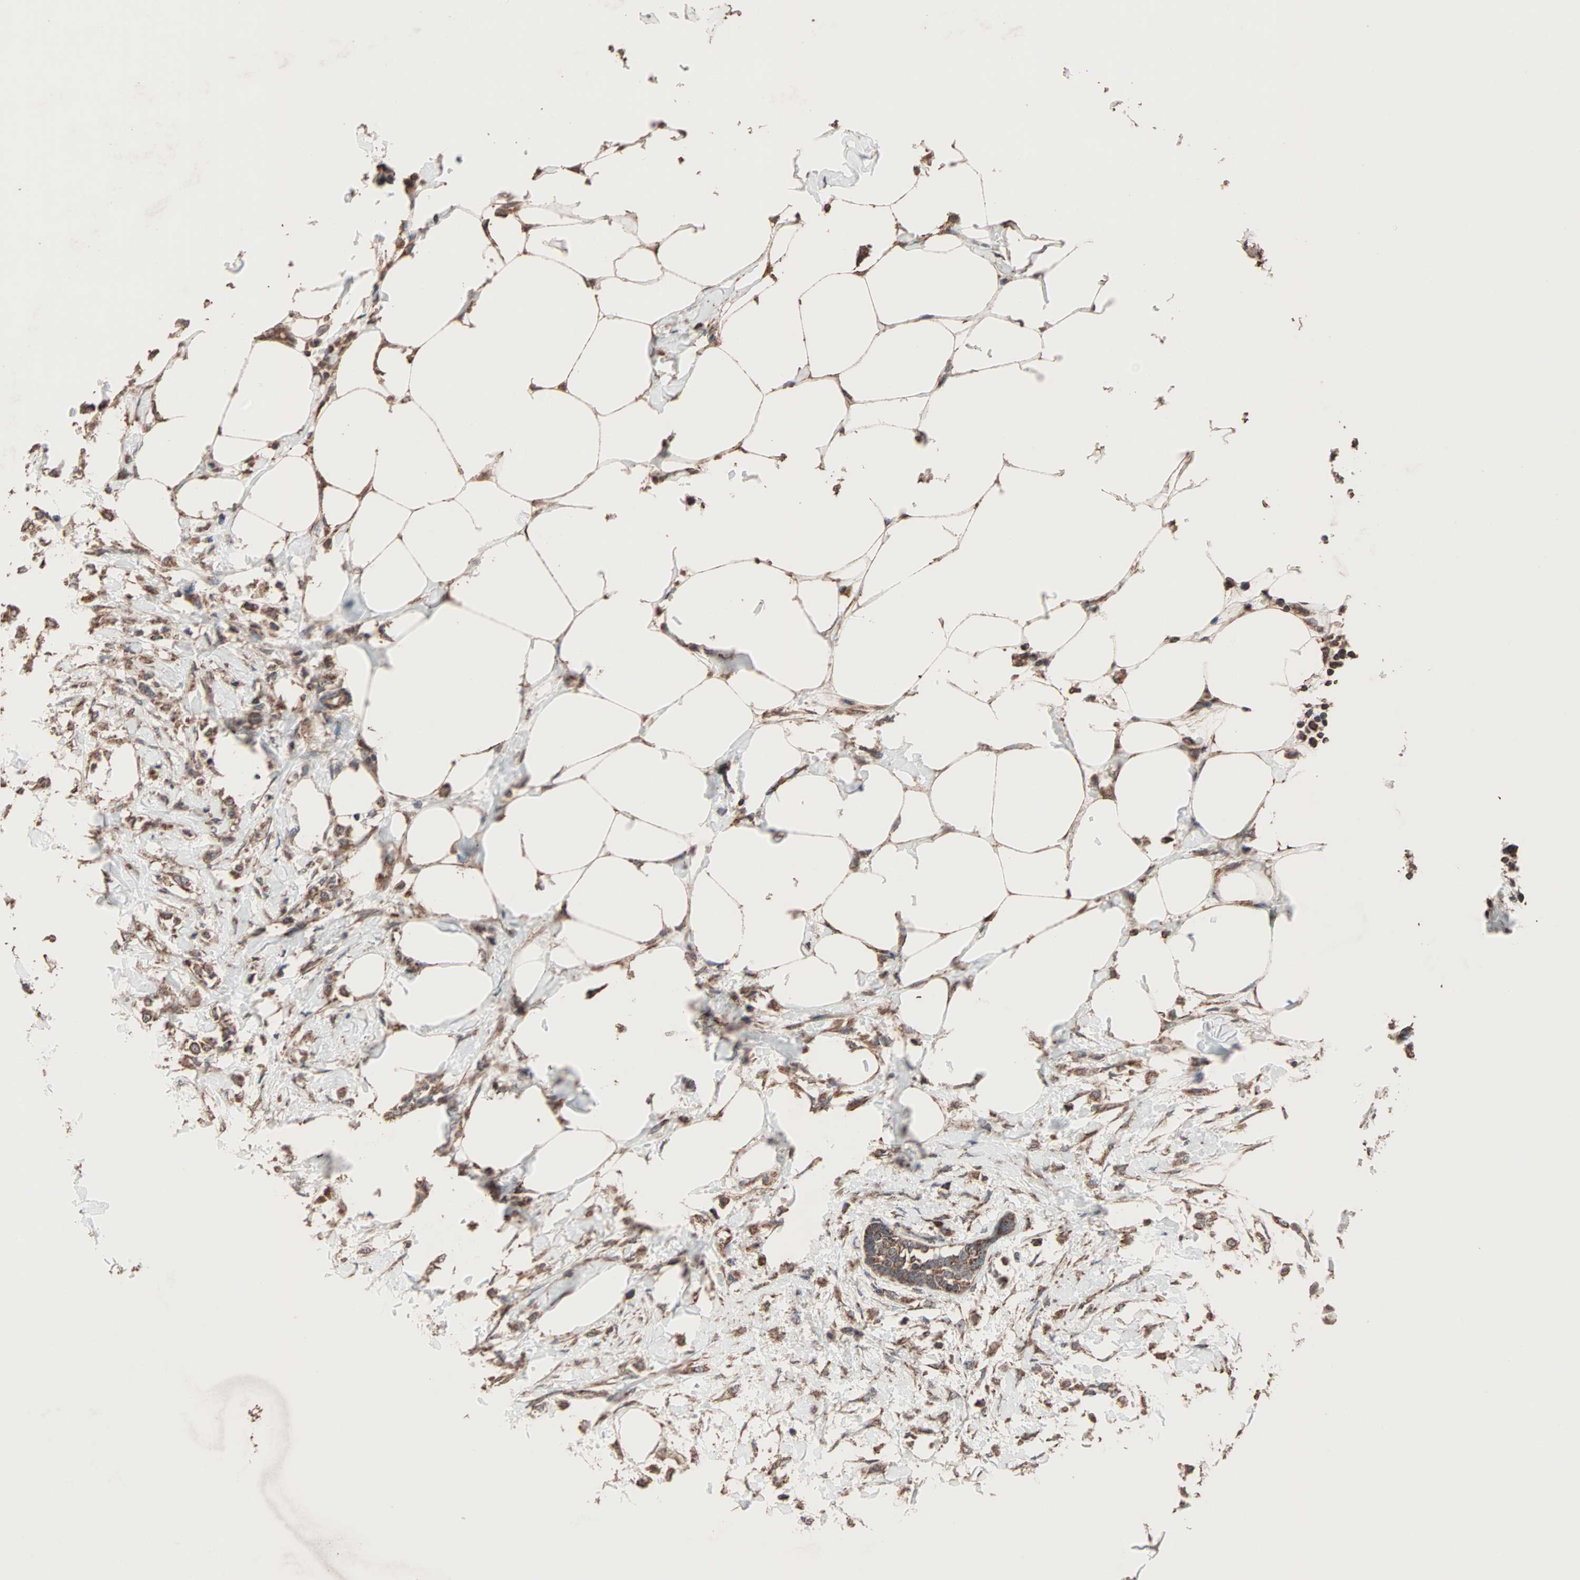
{"staining": {"intensity": "moderate", "quantity": ">75%", "location": "cytoplasmic/membranous"}, "tissue": "breast cancer", "cell_type": "Tumor cells", "image_type": "cancer", "snomed": [{"axis": "morphology", "description": "Lobular carcinoma, in situ"}, {"axis": "morphology", "description": "Lobular carcinoma"}, {"axis": "topography", "description": "Breast"}], "caption": "An IHC histopathology image of neoplastic tissue is shown. Protein staining in brown shows moderate cytoplasmic/membranous positivity in breast lobular carcinoma within tumor cells.", "gene": "MRPL2", "patient": {"sex": "female", "age": 41}}